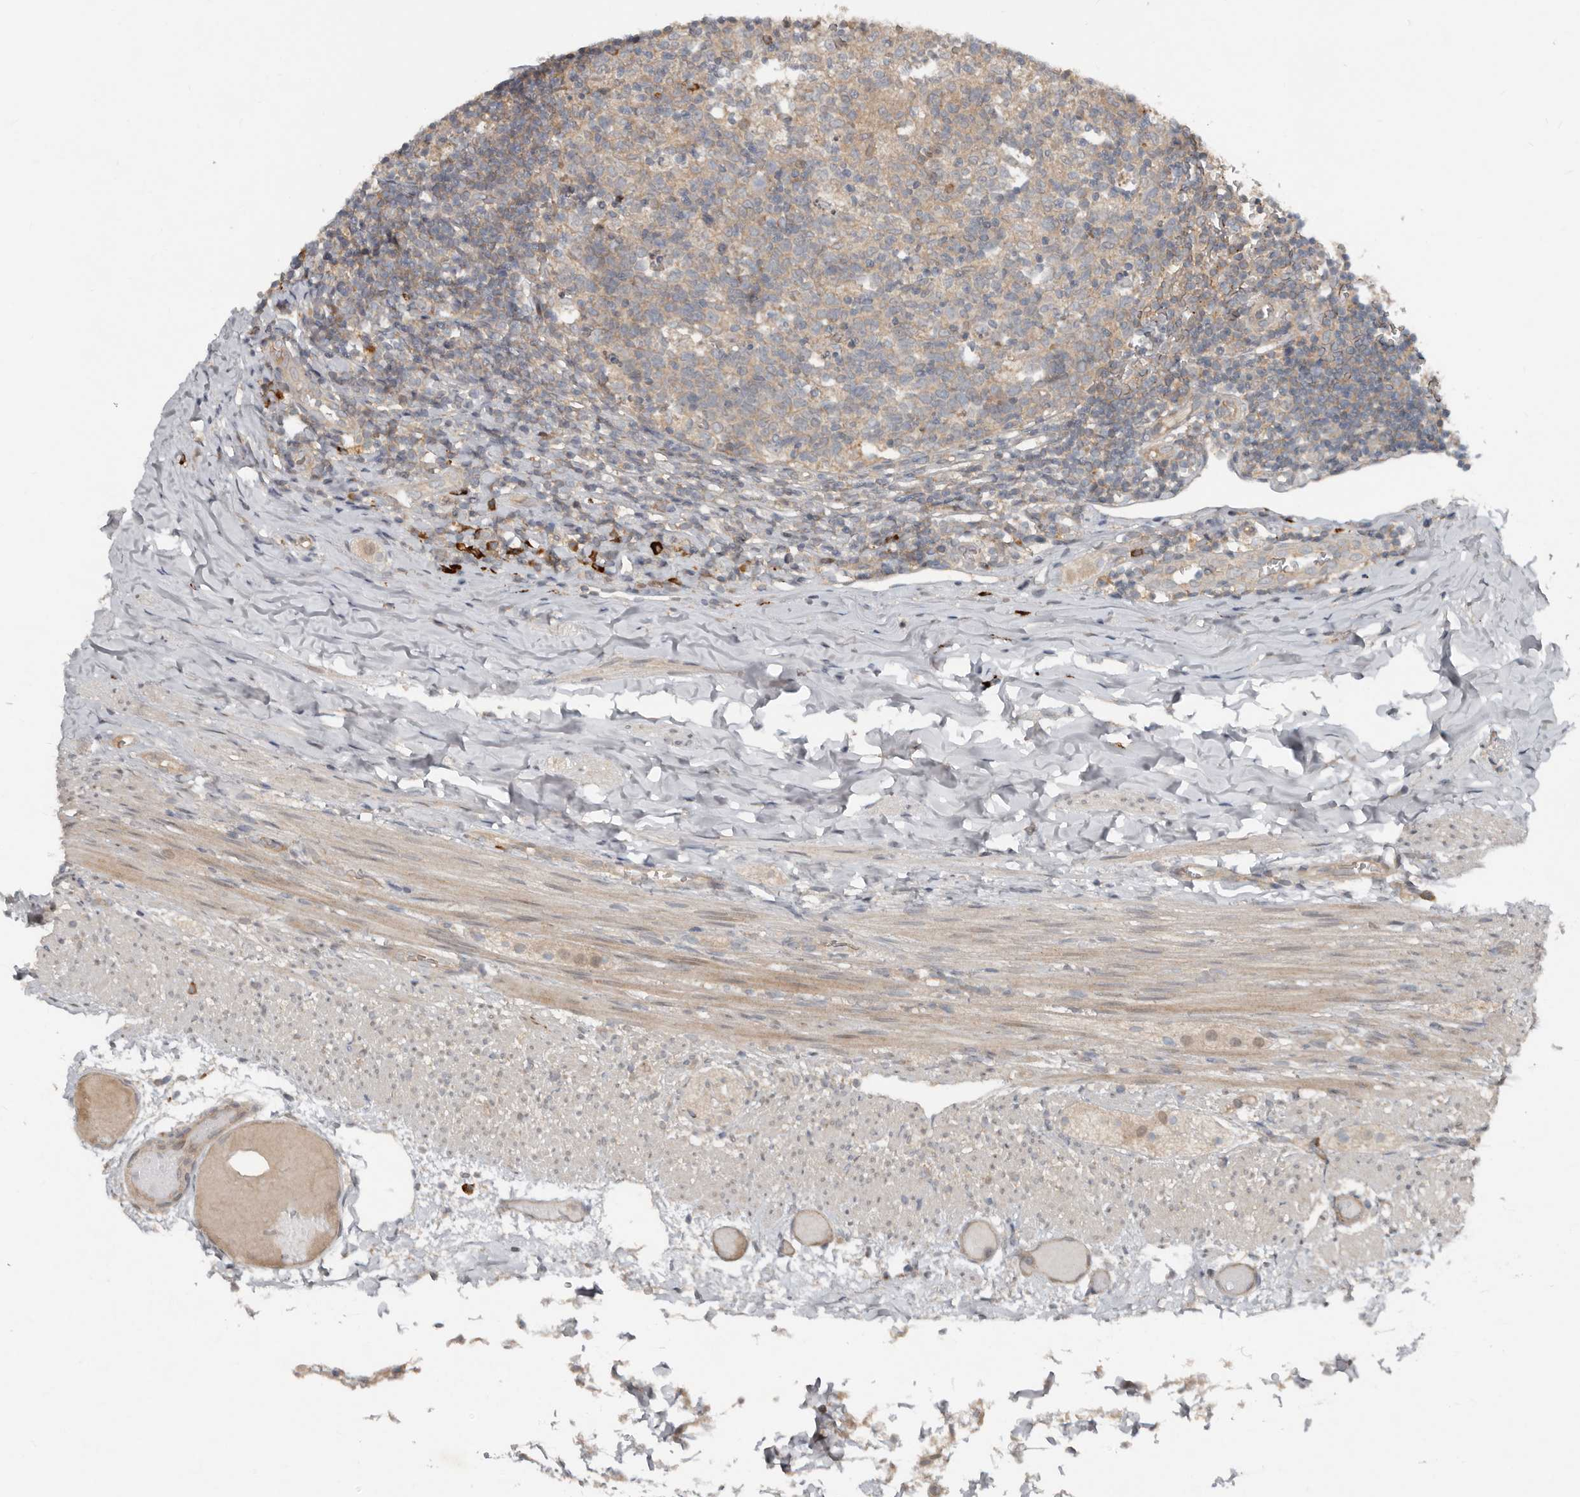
{"staining": {"intensity": "strong", "quantity": ">75%", "location": "cytoplasmic/membranous"}, "tissue": "appendix", "cell_type": "Glandular cells", "image_type": "normal", "snomed": [{"axis": "morphology", "description": "Normal tissue, NOS"}, {"axis": "topography", "description": "Appendix"}], "caption": "High-power microscopy captured an immunohistochemistry (IHC) image of normal appendix, revealing strong cytoplasmic/membranous staining in approximately >75% of glandular cells. Nuclei are stained in blue.", "gene": "TEAD3", "patient": {"sex": "male", "age": 8}}